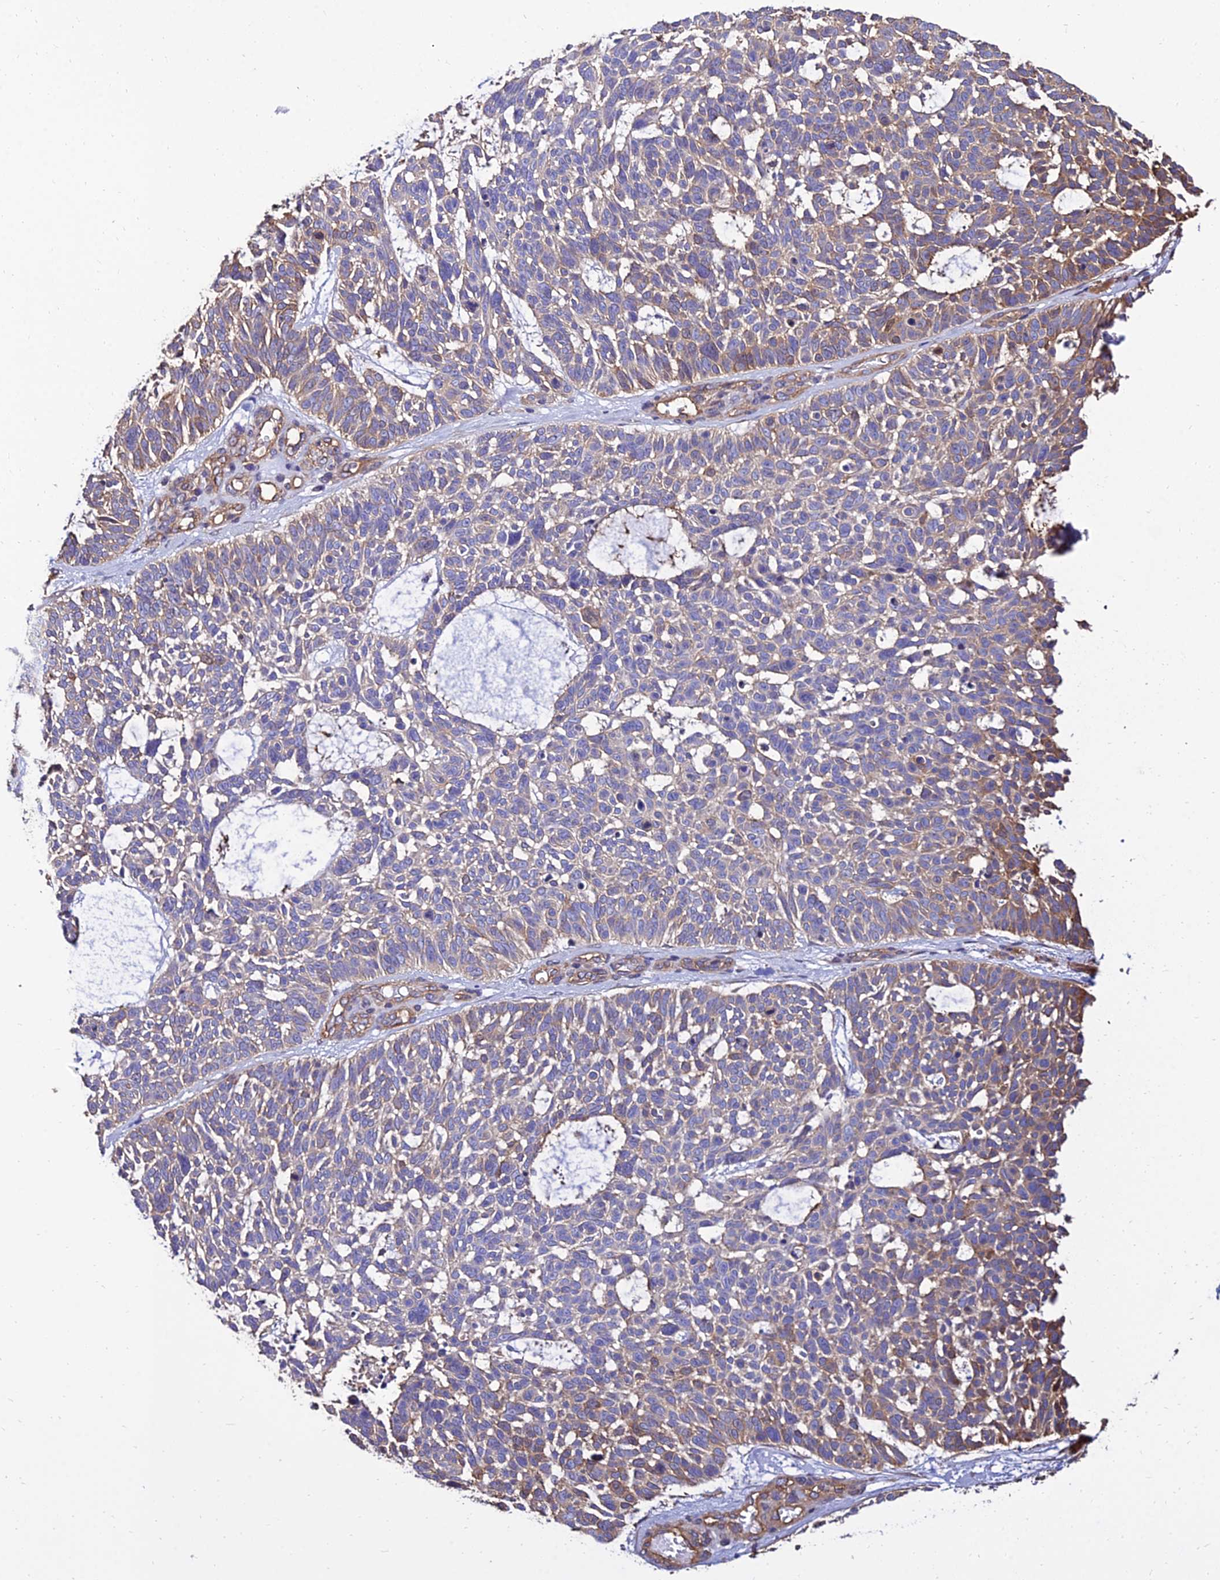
{"staining": {"intensity": "moderate", "quantity": "<25%", "location": "cytoplasmic/membranous"}, "tissue": "skin cancer", "cell_type": "Tumor cells", "image_type": "cancer", "snomed": [{"axis": "morphology", "description": "Basal cell carcinoma"}, {"axis": "topography", "description": "Skin"}], "caption": "Moderate cytoplasmic/membranous protein staining is identified in about <25% of tumor cells in basal cell carcinoma (skin). Nuclei are stained in blue.", "gene": "CALM2", "patient": {"sex": "male", "age": 88}}